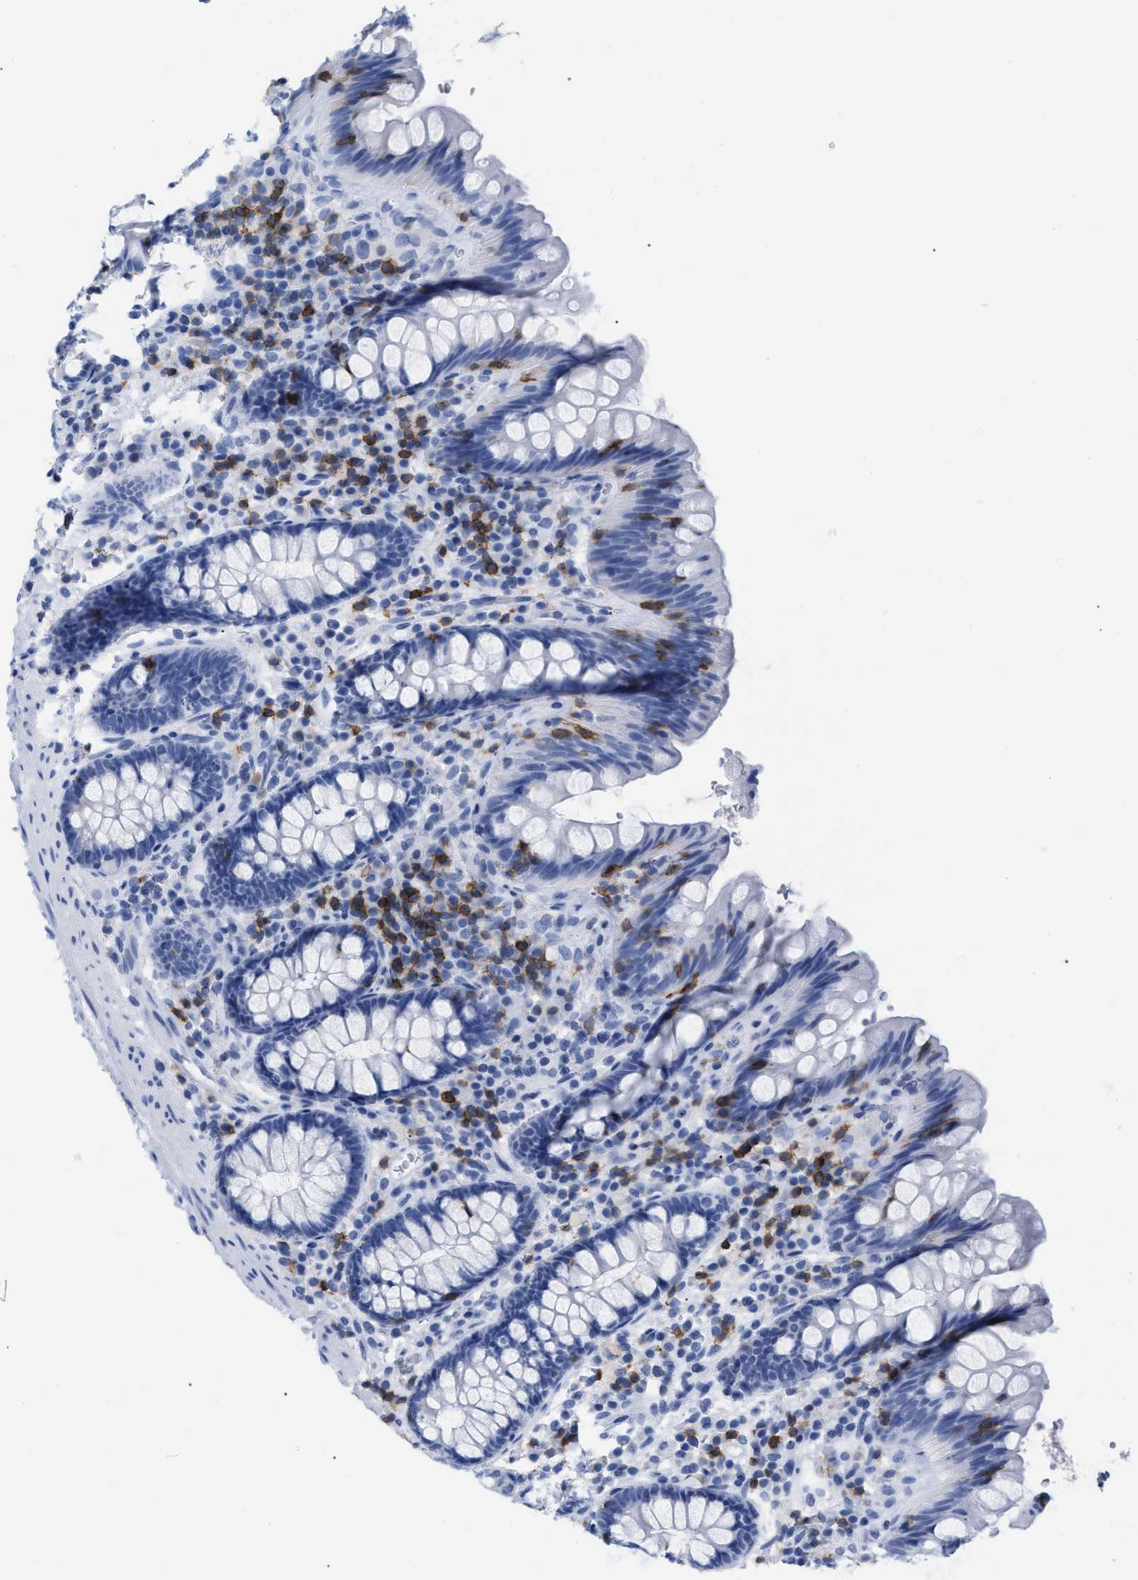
{"staining": {"intensity": "negative", "quantity": "none", "location": "none"}, "tissue": "colon", "cell_type": "Endothelial cells", "image_type": "normal", "snomed": [{"axis": "morphology", "description": "Normal tissue, NOS"}, {"axis": "topography", "description": "Colon"}], "caption": "Immunohistochemistry of unremarkable colon shows no positivity in endothelial cells. (DAB IHC with hematoxylin counter stain).", "gene": "CD5", "patient": {"sex": "female", "age": 80}}